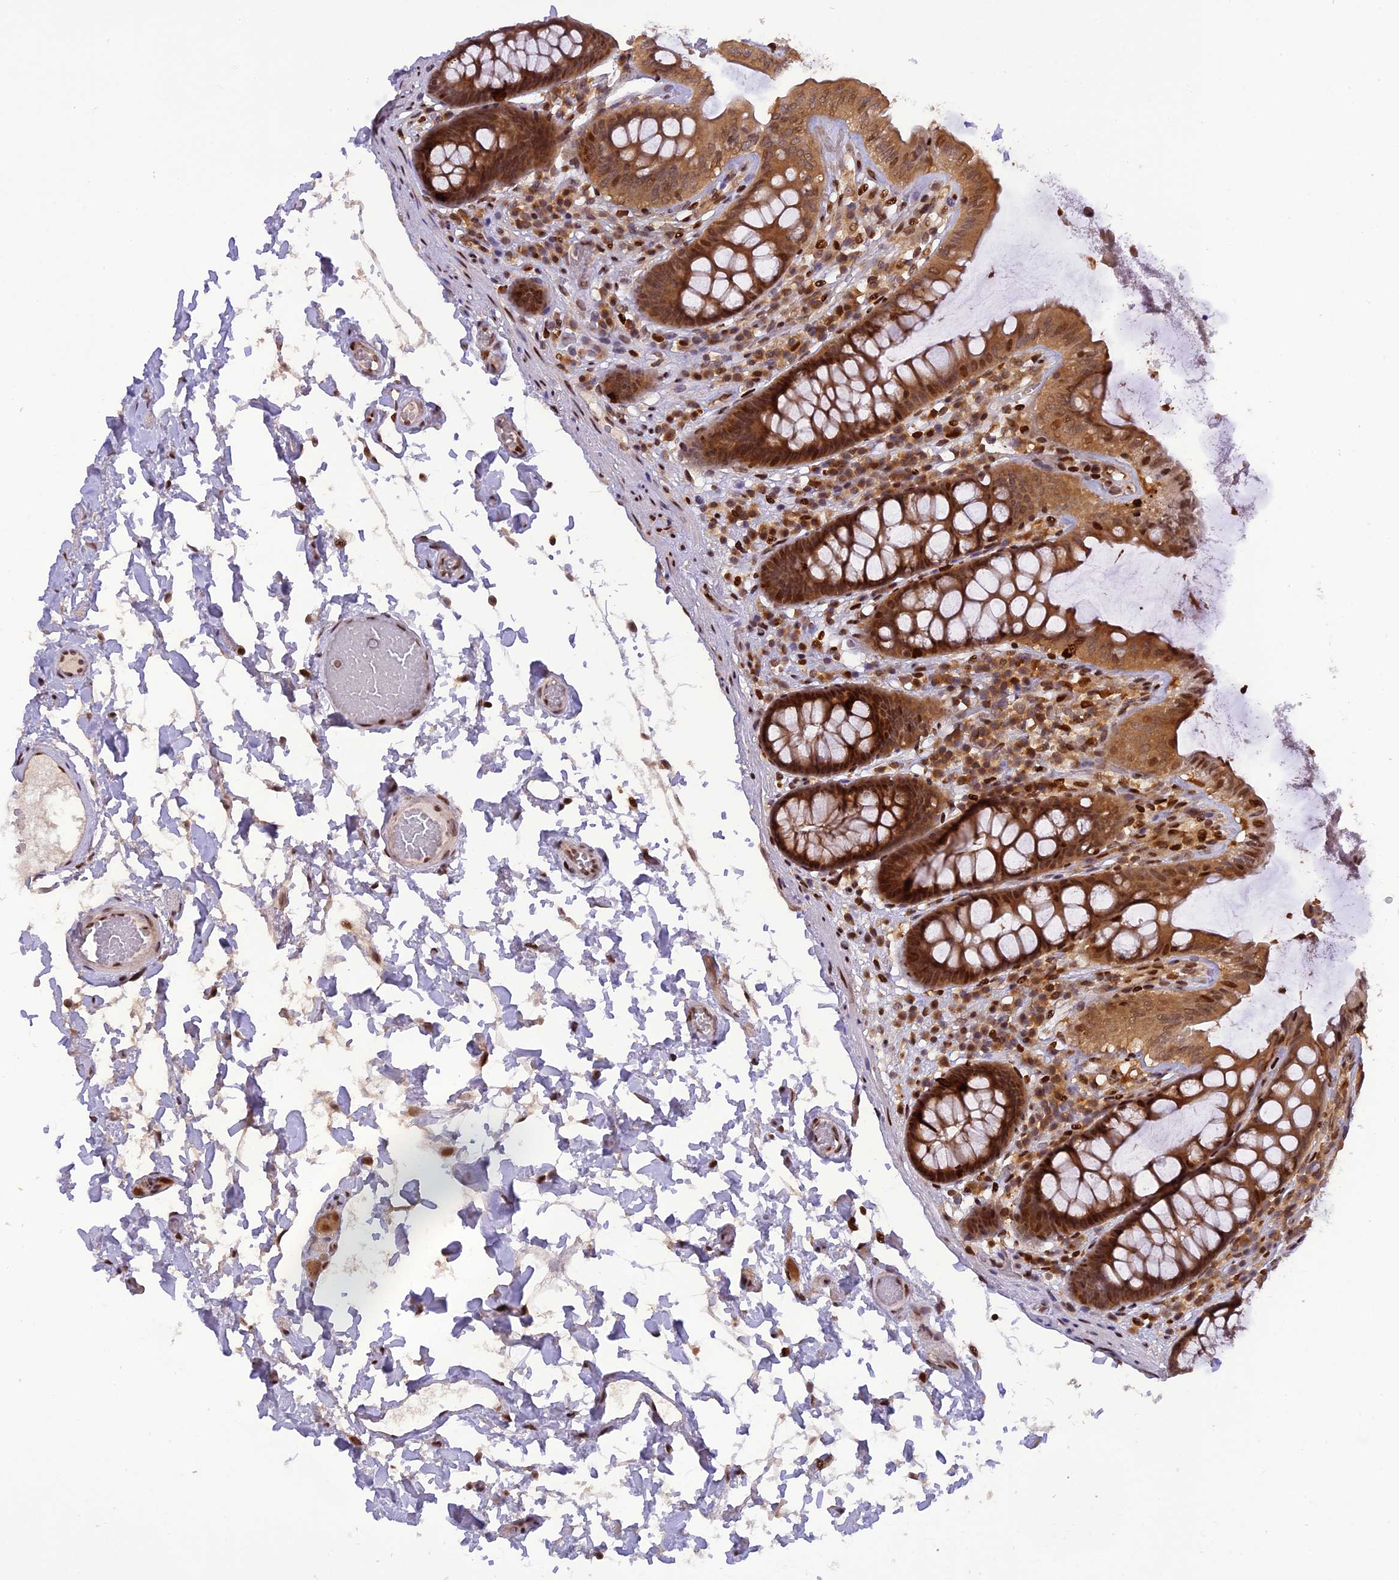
{"staining": {"intensity": "moderate", "quantity": ">75%", "location": "nuclear"}, "tissue": "colon", "cell_type": "Endothelial cells", "image_type": "normal", "snomed": [{"axis": "morphology", "description": "Normal tissue, NOS"}, {"axis": "topography", "description": "Colon"}], "caption": "Immunohistochemistry of normal colon displays medium levels of moderate nuclear staining in about >75% of endothelial cells. Using DAB (3,3'-diaminobenzidine) (brown) and hematoxylin (blue) stains, captured at high magnification using brightfield microscopy.", "gene": "RABGGTA", "patient": {"sex": "male", "age": 84}}